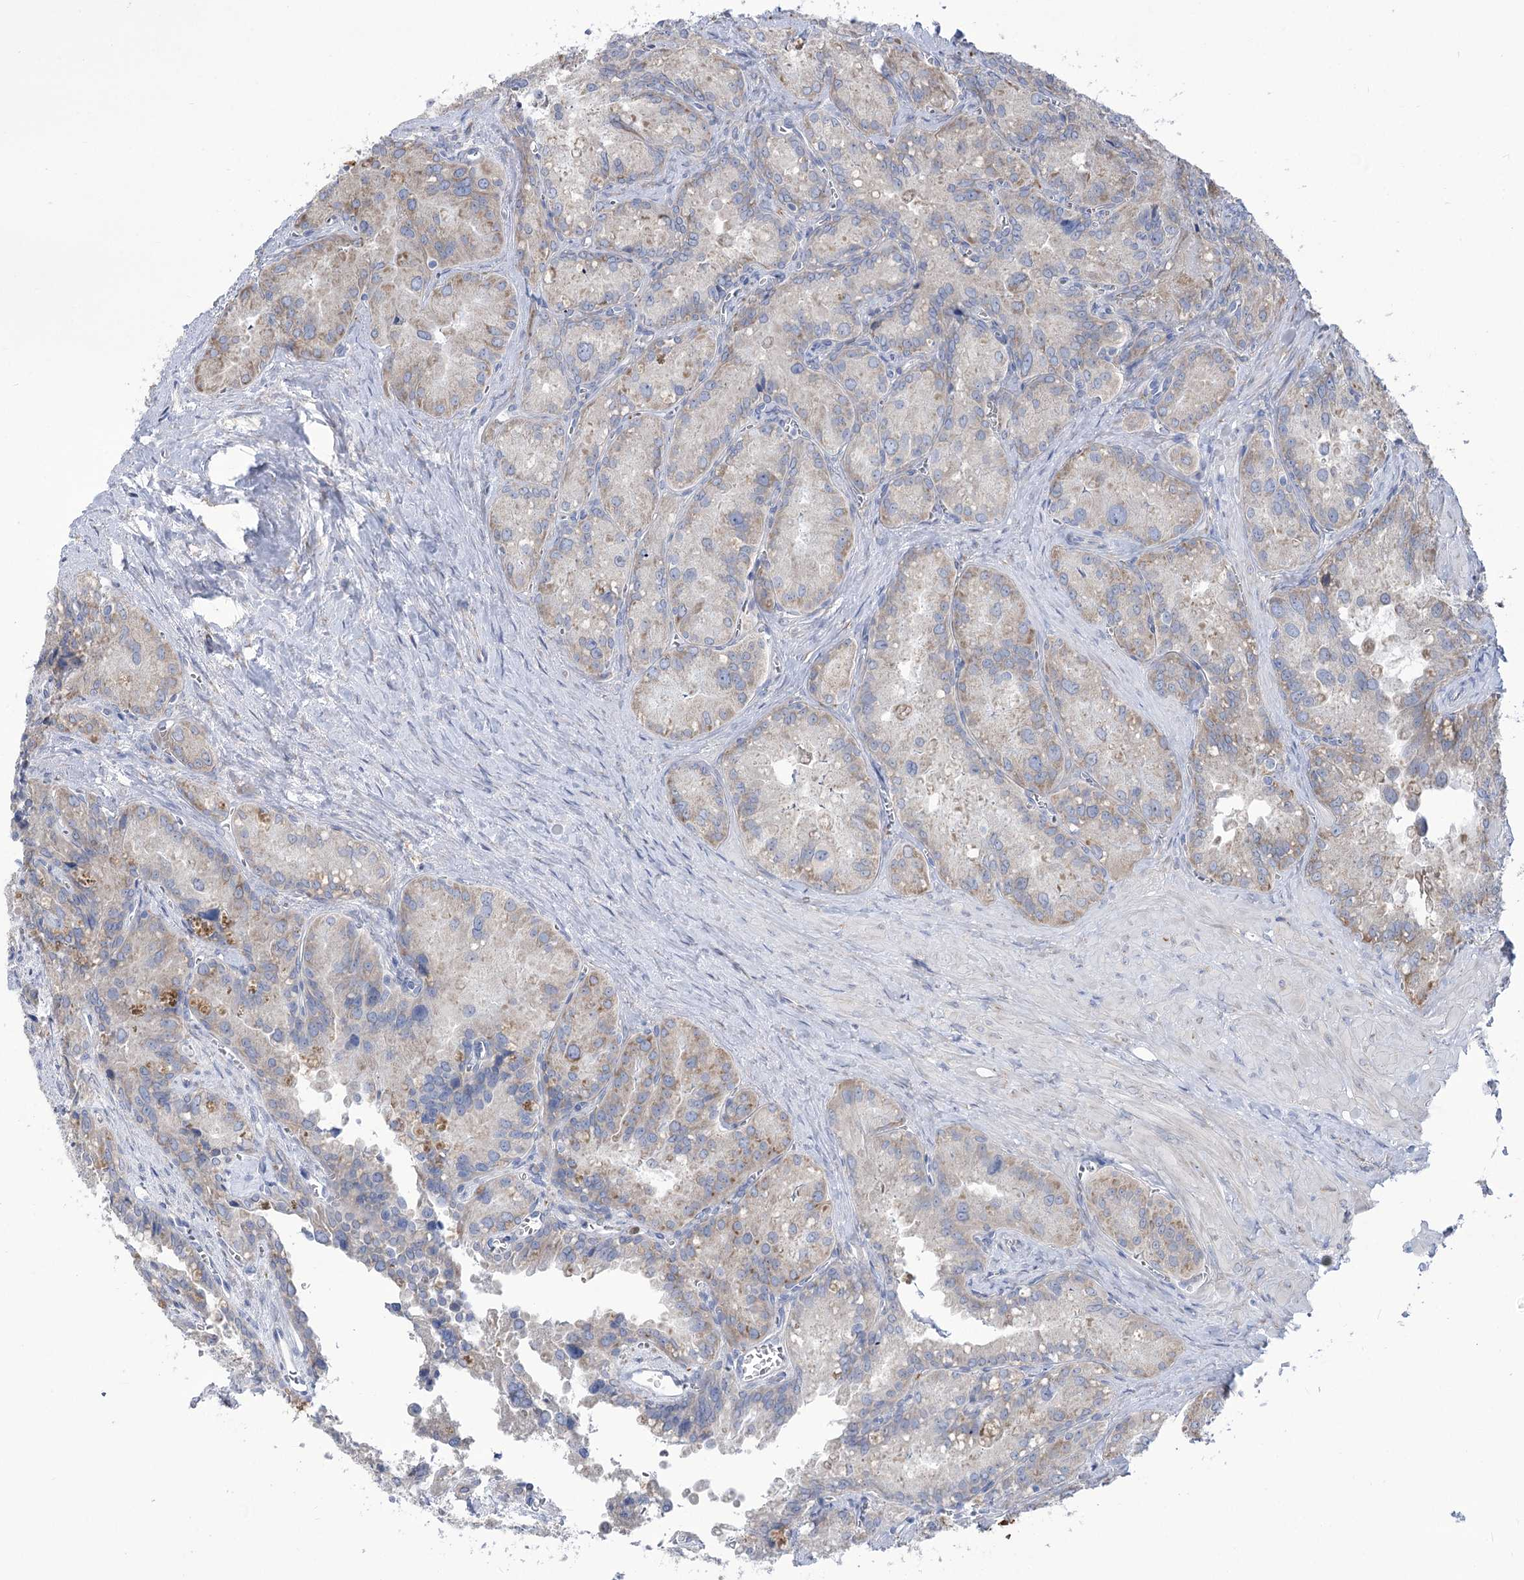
{"staining": {"intensity": "negative", "quantity": "none", "location": "none"}, "tissue": "seminal vesicle", "cell_type": "Glandular cells", "image_type": "normal", "snomed": [{"axis": "morphology", "description": "Normal tissue, NOS"}, {"axis": "topography", "description": "Seminal veicle"}], "caption": "This histopathology image is of unremarkable seminal vesicle stained with immunohistochemistry (IHC) to label a protein in brown with the nuclei are counter-stained blue. There is no staining in glandular cells.", "gene": "STT3B", "patient": {"sex": "male", "age": 62}}